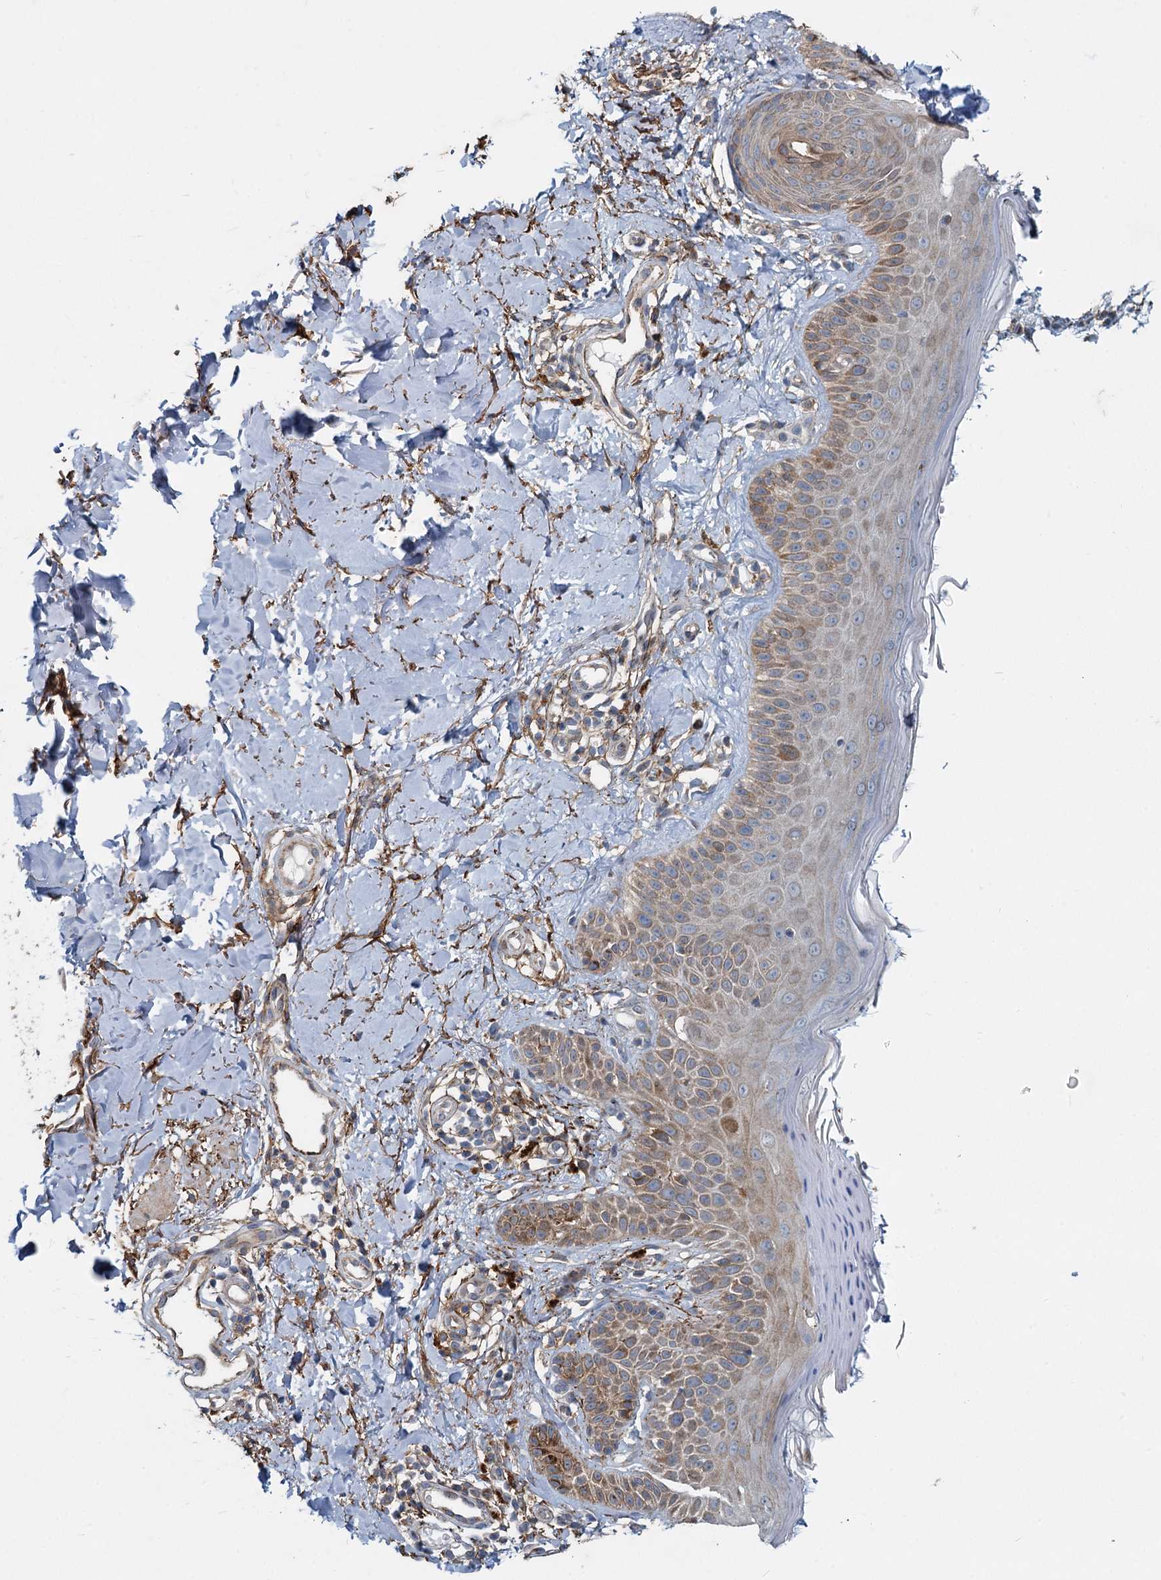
{"staining": {"intensity": "weak", "quantity": ">75%", "location": "cytoplasmic/membranous"}, "tissue": "skin", "cell_type": "Fibroblasts", "image_type": "normal", "snomed": [{"axis": "morphology", "description": "Normal tissue, NOS"}, {"axis": "topography", "description": "Skin"}], "caption": "Immunohistochemical staining of unremarkable skin reveals low levels of weak cytoplasmic/membranous expression in approximately >75% of fibroblasts.", "gene": "ADCY2", "patient": {"sex": "male", "age": 52}}